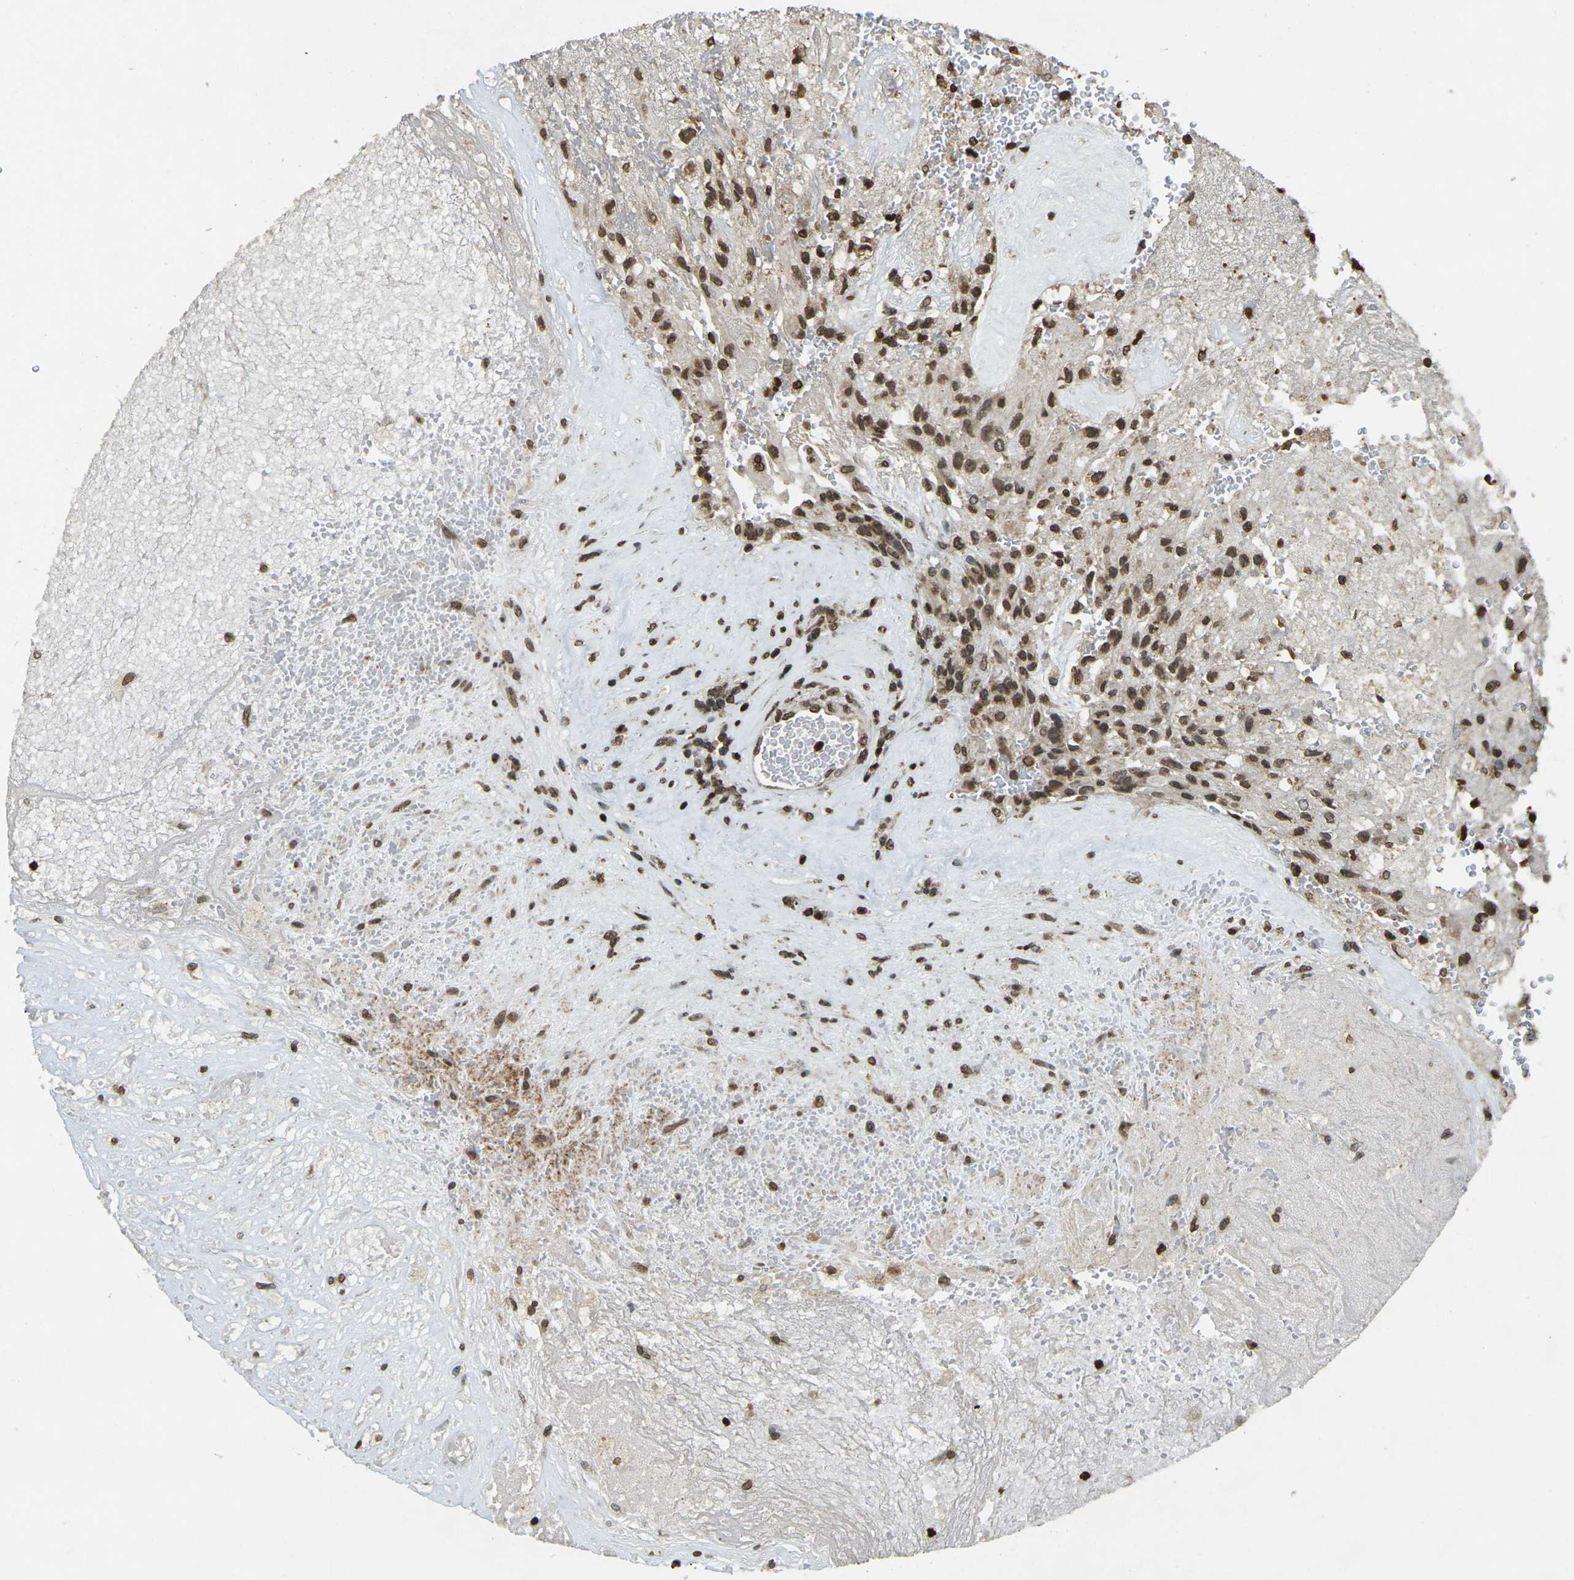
{"staining": {"intensity": "strong", "quantity": ">75%", "location": "nuclear"}, "tissue": "glioma", "cell_type": "Tumor cells", "image_type": "cancer", "snomed": [{"axis": "morphology", "description": "Normal tissue, NOS"}, {"axis": "morphology", "description": "Glioma, malignant, High grade"}, {"axis": "topography", "description": "Cerebral cortex"}], "caption": "Immunohistochemical staining of human malignant glioma (high-grade) exhibits high levels of strong nuclear expression in approximately >75% of tumor cells. (DAB IHC, brown staining for protein, blue staining for nuclei).", "gene": "NEUROG2", "patient": {"sex": "male", "age": 56}}